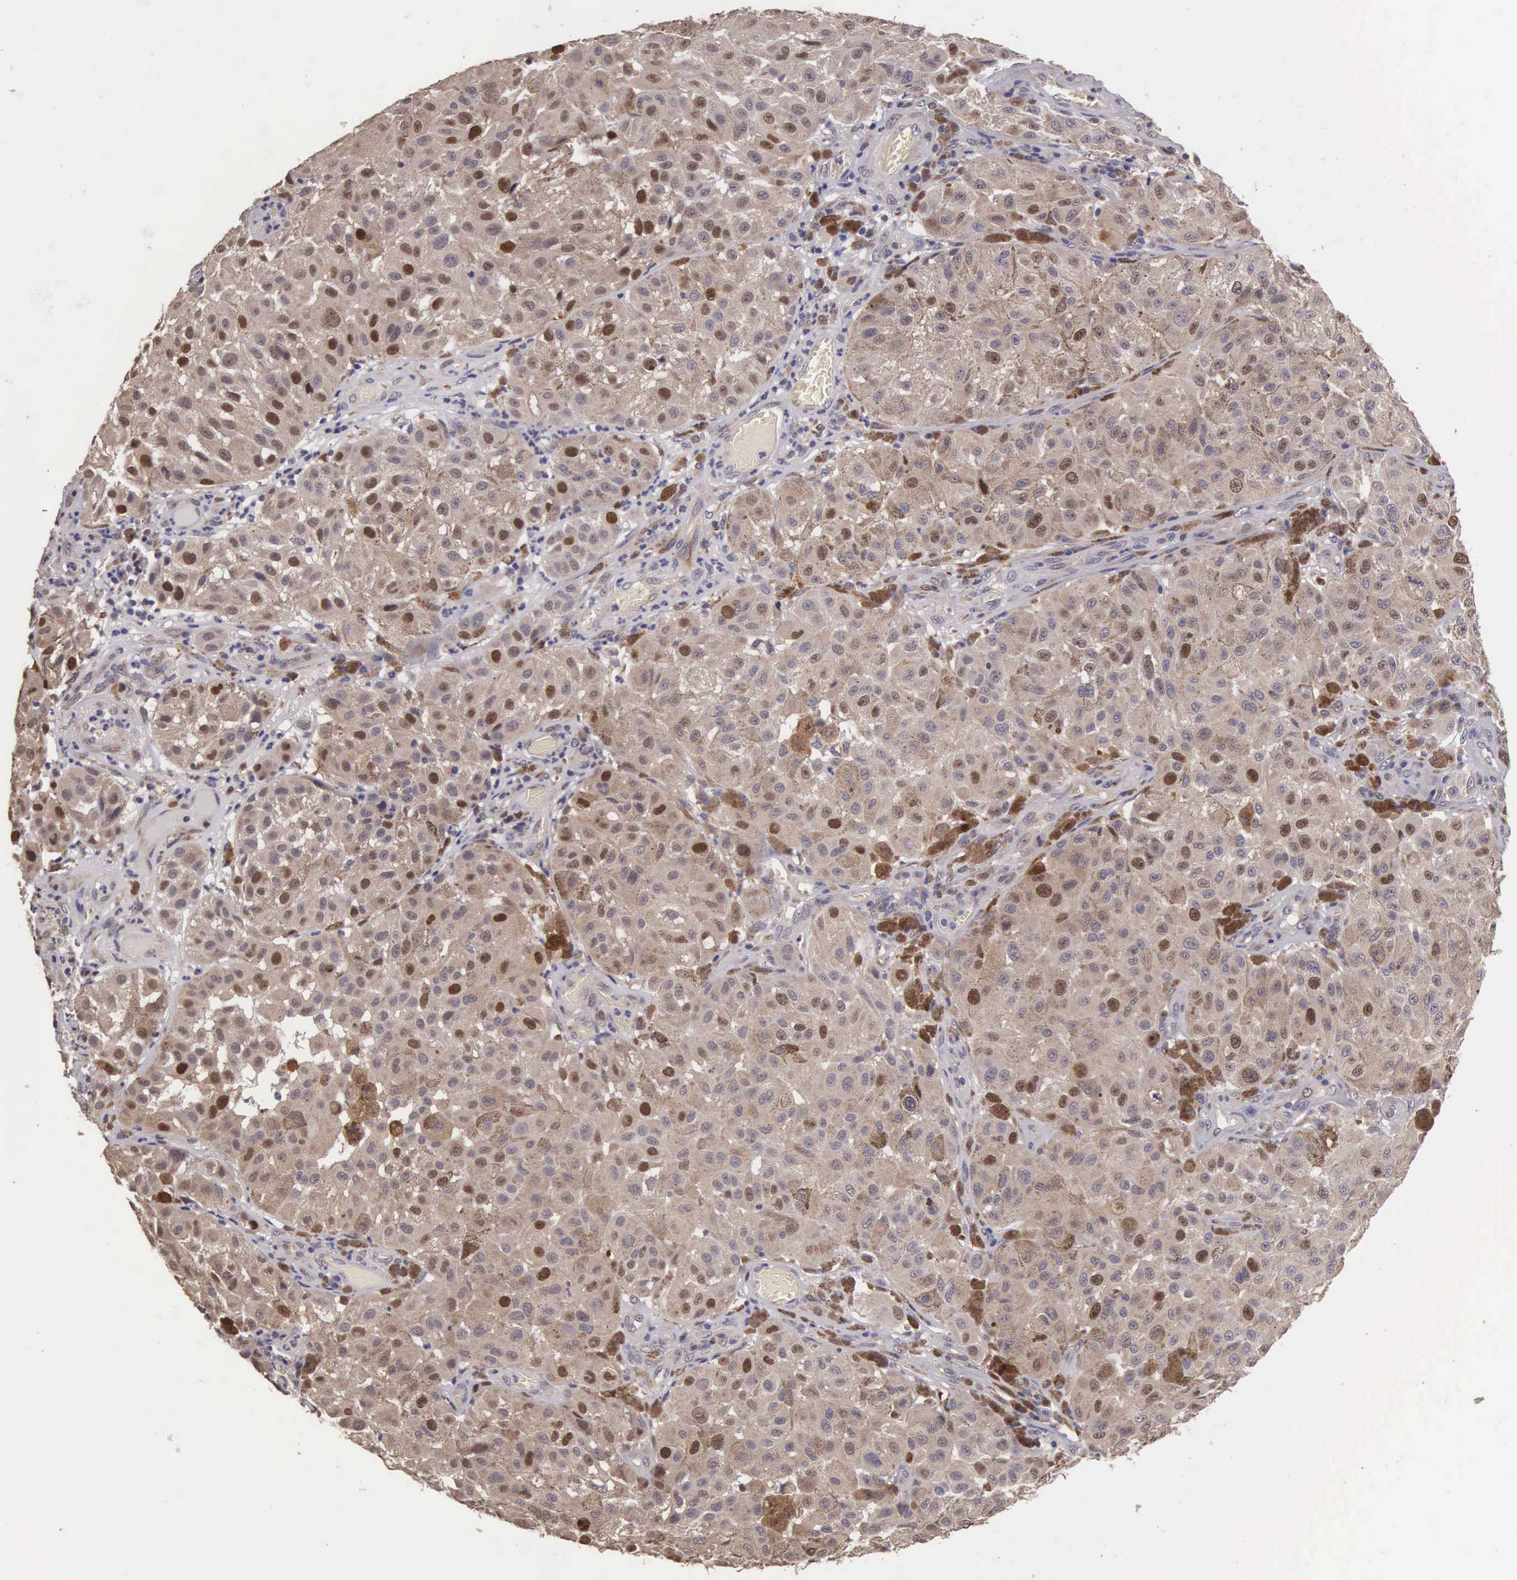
{"staining": {"intensity": "weak", "quantity": ">75%", "location": "cytoplasmic/membranous"}, "tissue": "melanoma", "cell_type": "Tumor cells", "image_type": "cancer", "snomed": [{"axis": "morphology", "description": "Malignant melanoma, NOS"}, {"axis": "topography", "description": "Skin"}], "caption": "Tumor cells display low levels of weak cytoplasmic/membranous positivity in approximately >75% of cells in human melanoma. (DAB (3,3'-diaminobenzidine) IHC, brown staining for protein, blue staining for nuclei).", "gene": "CDC45", "patient": {"sex": "female", "age": 64}}